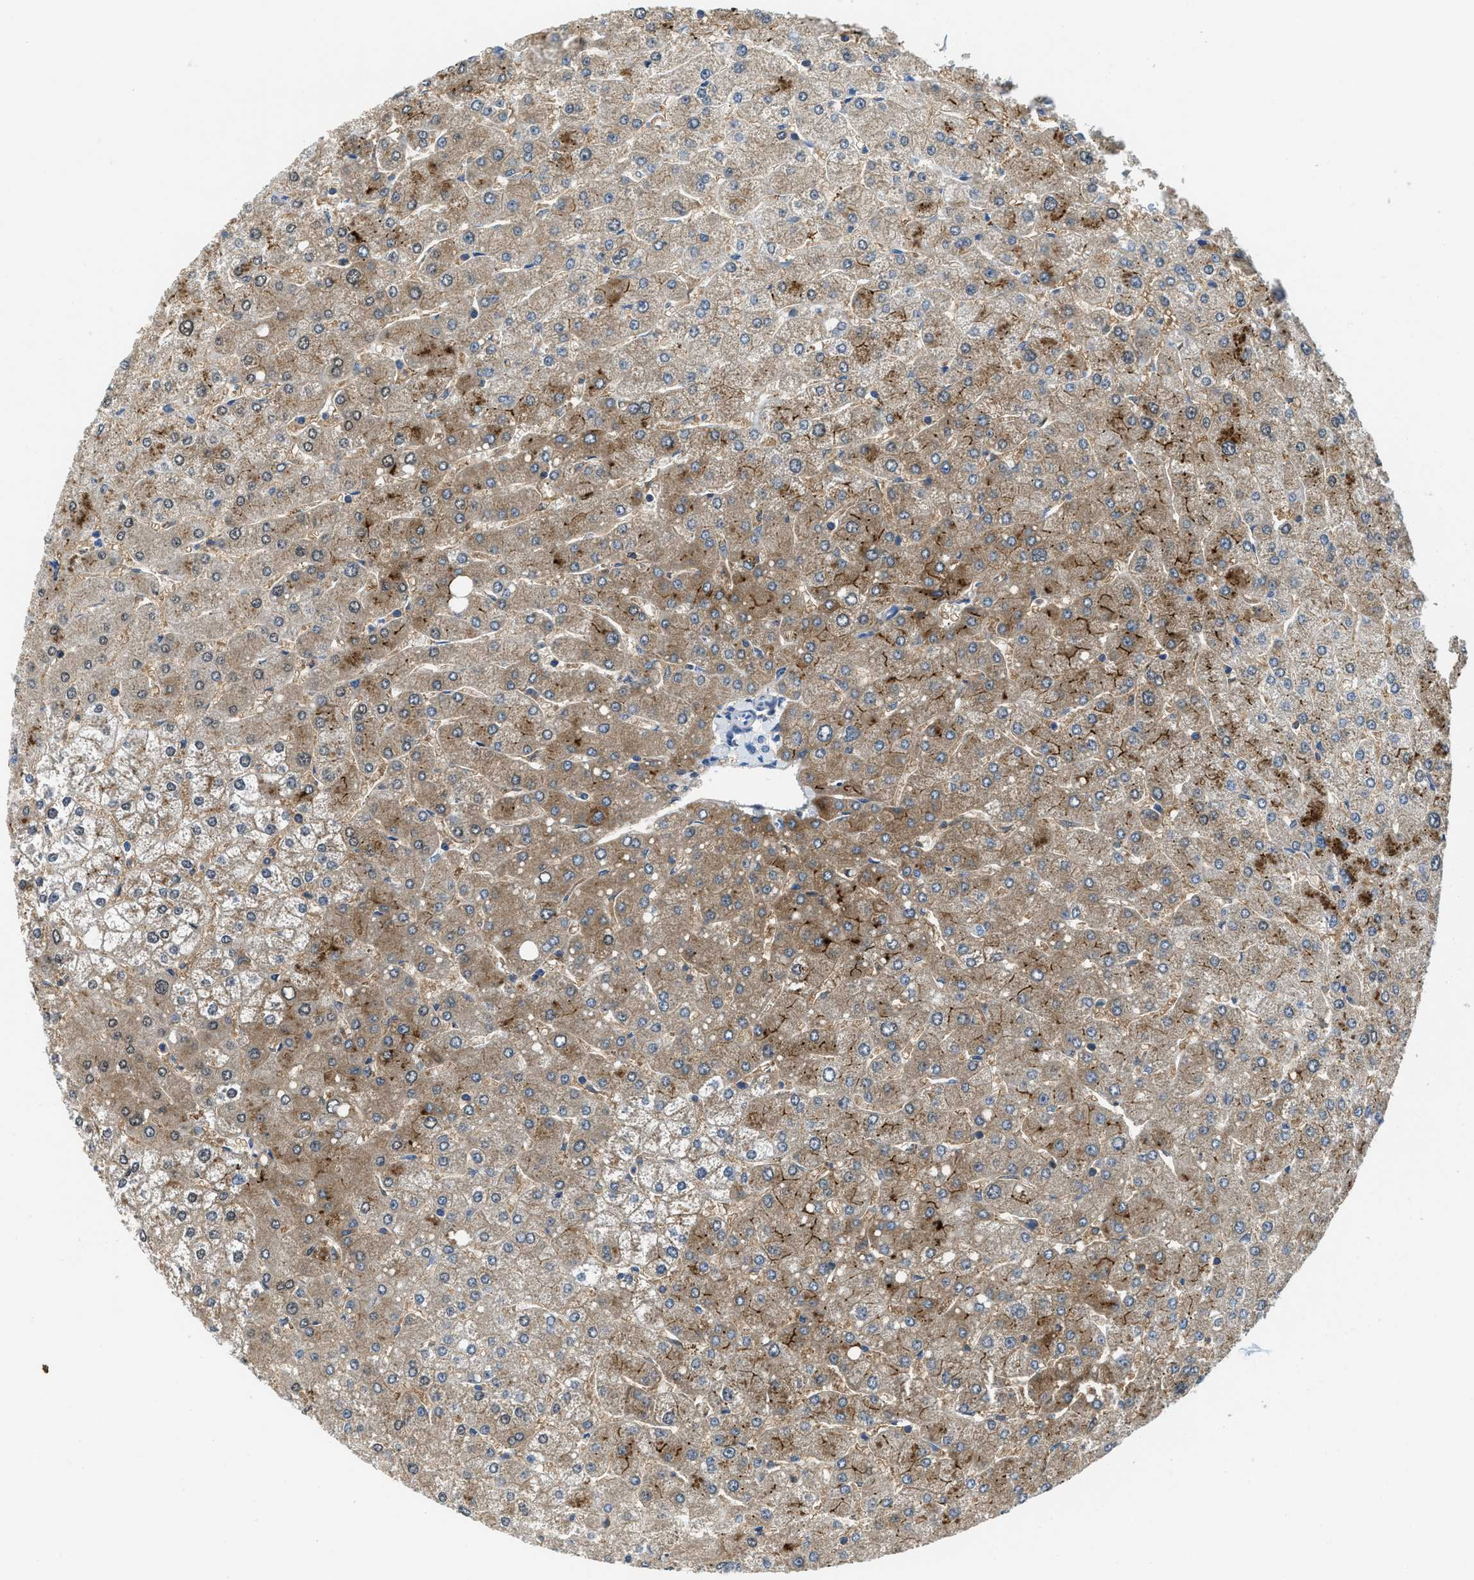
{"staining": {"intensity": "negative", "quantity": "none", "location": "none"}, "tissue": "liver", "cell_type": "Cholangiocytes", "image_type": "normal", "snomed": [{"axis": "morphology", "description": "Normal tissue, NOS"}, {"axis": "topography", "description": "Liver"}], "caption": "The immunohistochemistry (IHC) histopathology image has no significant positivity in cholangiocytes of liver. Nuclei are stained in blue.", "gene": "FAM151A", "patient": {"sex": "male", "age": 55}}